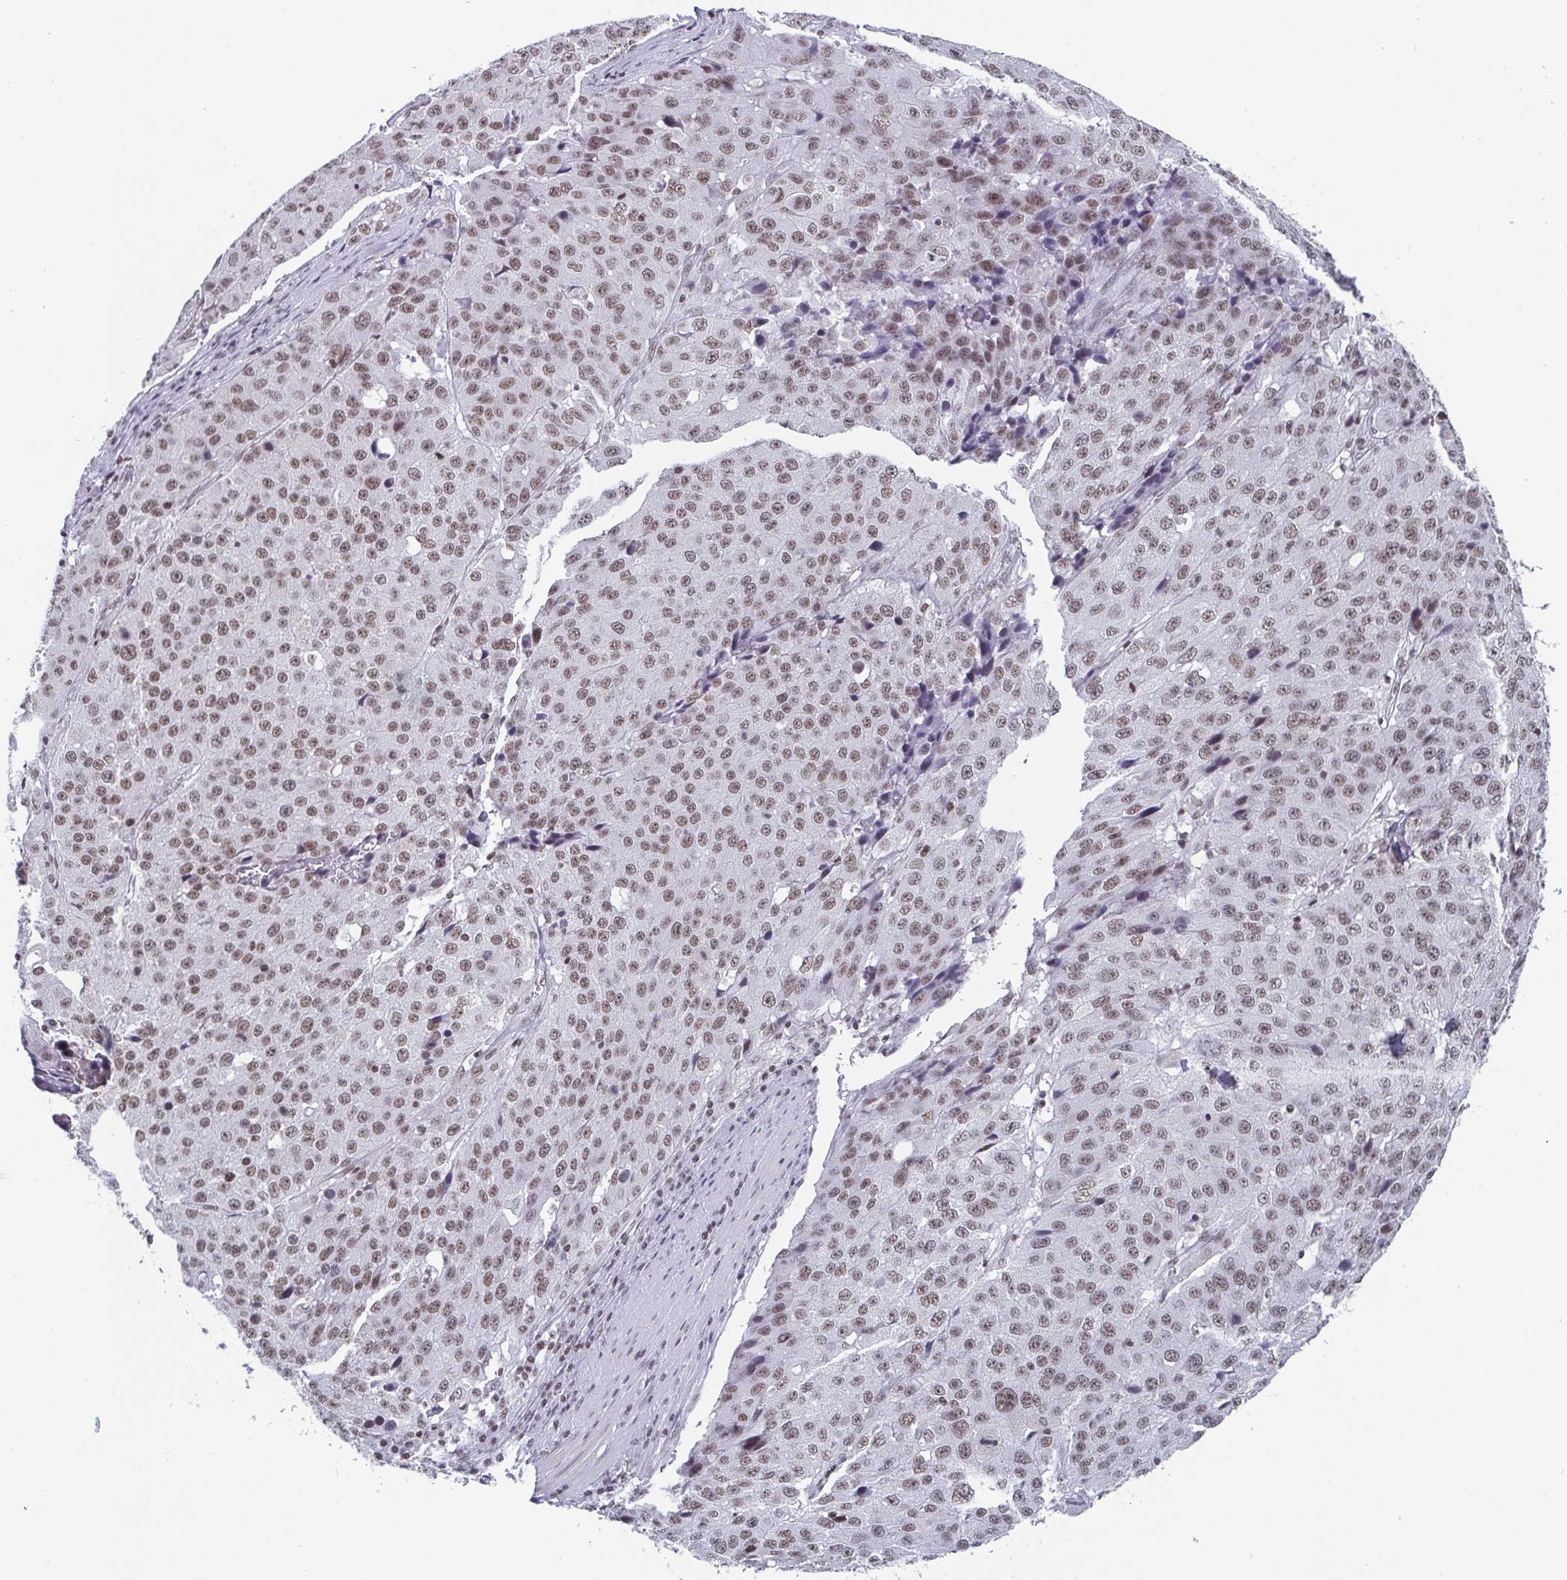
{"staining": {"intensity": "weak", "quantity": ">75%", "location": "nuclear"}, "tissue": "stomach cancer", "cell_type": "Tumor cells", "image_type": "cancer", "snomed": [{"axis": "morphology", "description": "Adenocarcinoma, NOS"}, {"axis": "topography", "description": "Stomach"}], "caption": "An immunohistochemistry histopathology image of tumor tissue is shown. Protein staining in brown highlights weak nuclear positivity in stomach cancer within tumor cells.", "gene": "CTCF", "patient": {"sex": "male", "age": 71}}